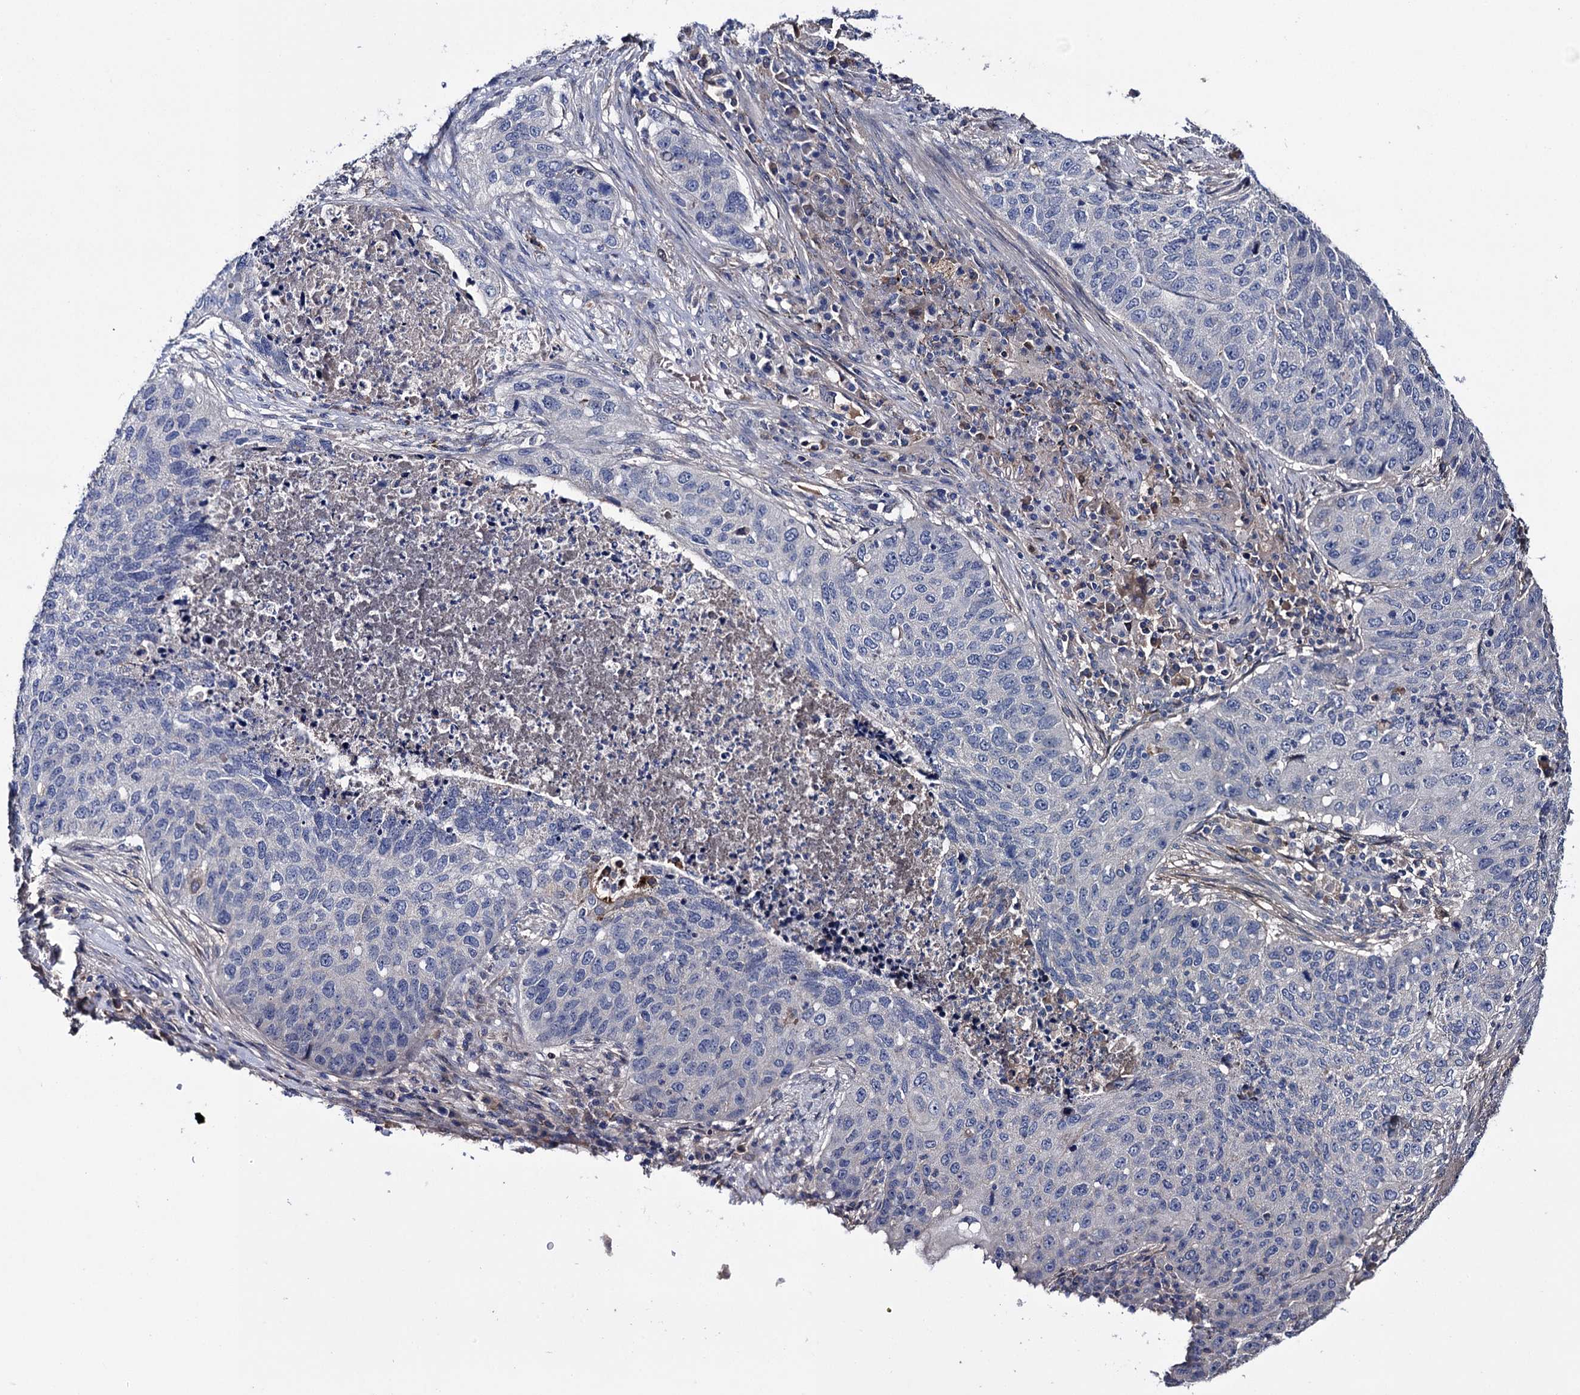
{"staining": {"intensity": "negative", "quantity": "none", "location": "none"}, "tissue": "lung cancer", "cell_type": "Tumor cells", "image_type": "cancer", "snomed": [{"axis": "morphology", "description": "Squamous cell carcinoma, NOS"}, {"axis": "topography", "description": "Lung"}], "caption": "Immunohistochemistry of lung cancer (squamous cell carcinoma) displays no staining in tumor cells. (Stains: DAB (3,3'-diaminobenzidine) immunohistochemistry with hematoxylin counter stain, Microscopy: brightfield microscopy at high magnification).", "gene": "PPP1R32", "patient": {"sex": "female", "age": 63}}